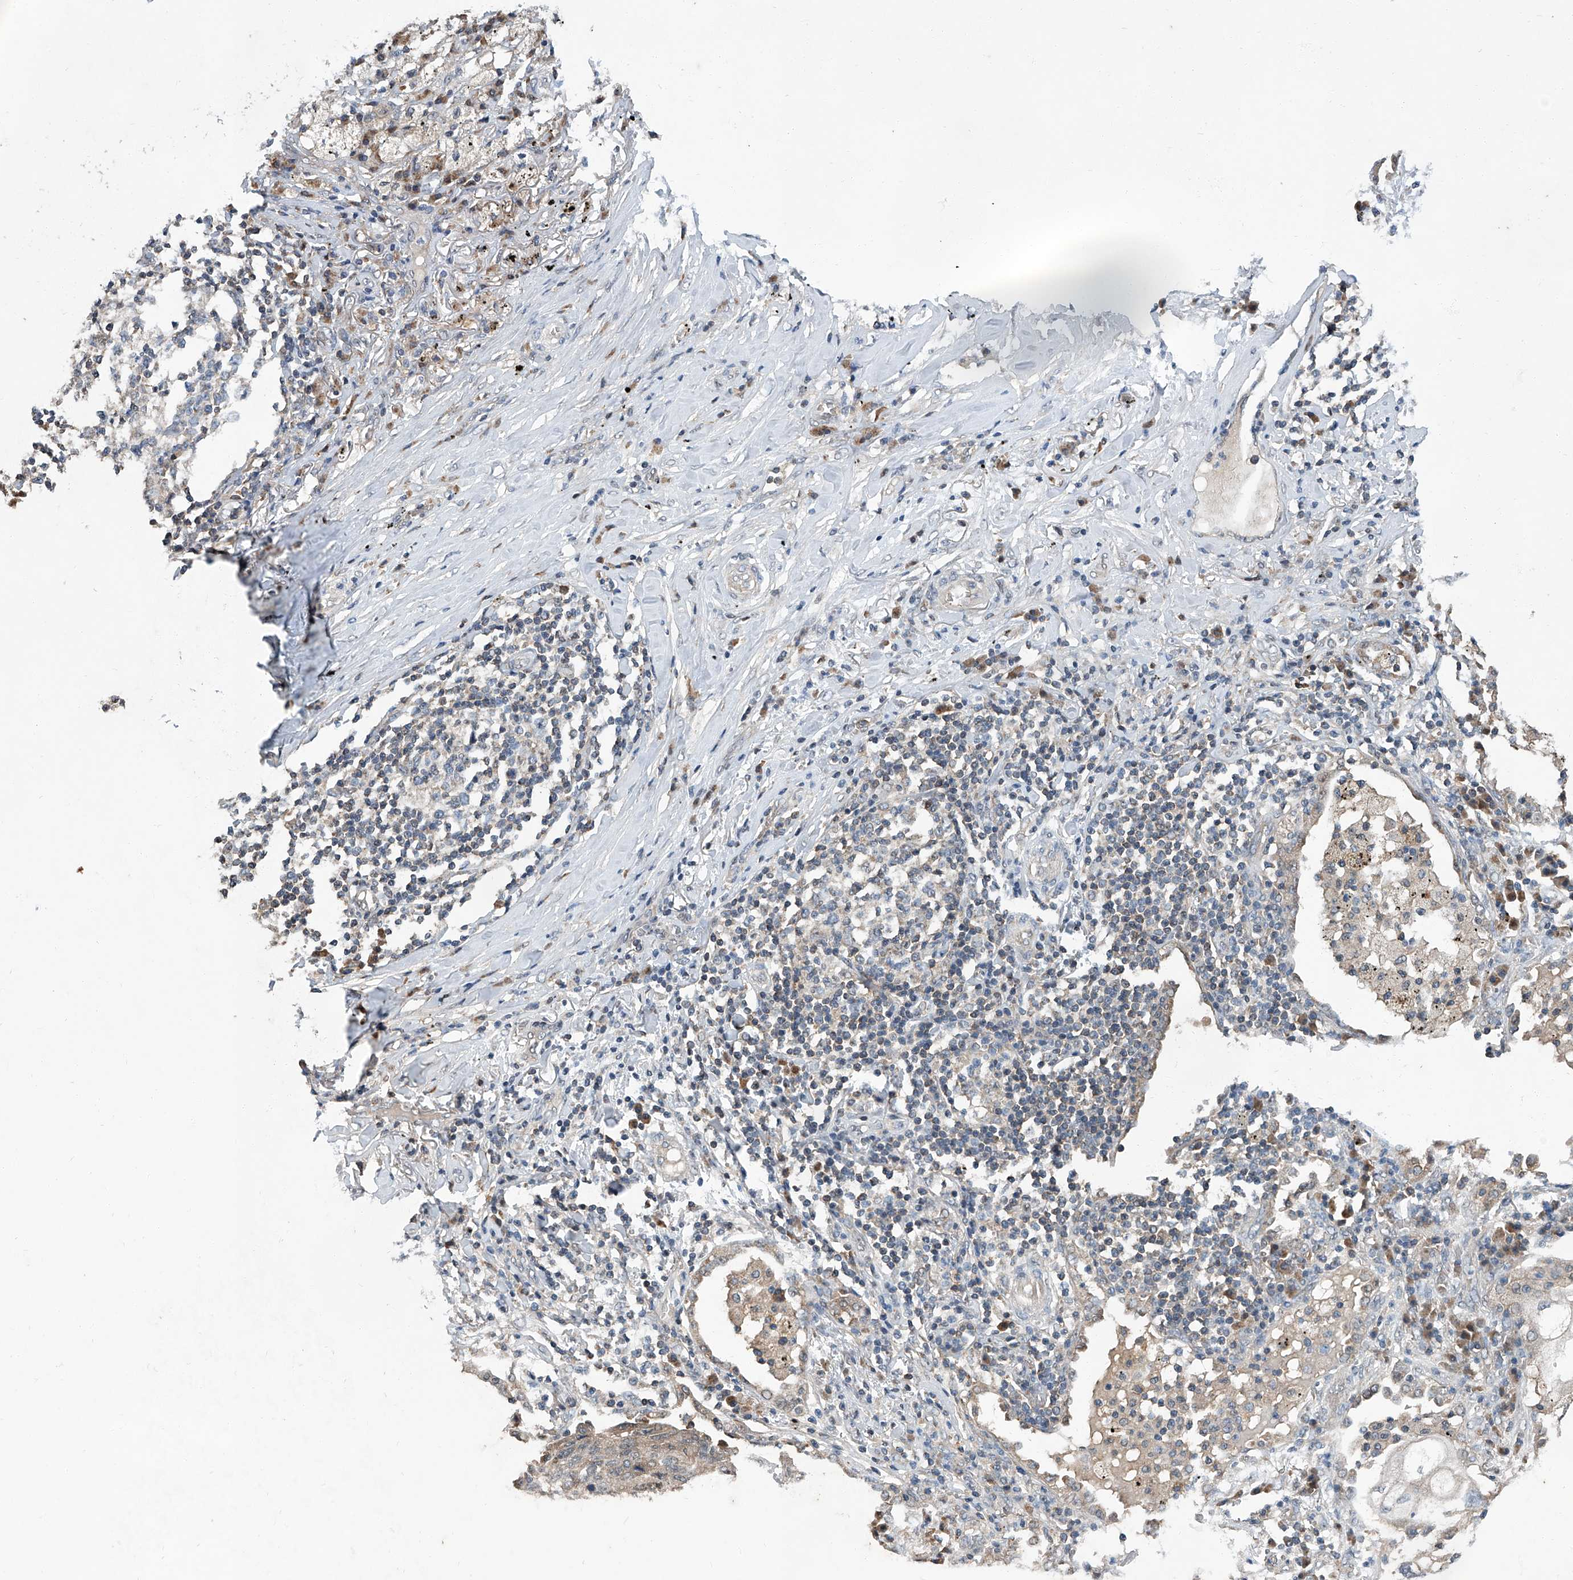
{"staining": {"intensity": "weak", "quantity": "<25%", "location": "cytoplasmic/membranous"}, "tissue": "lung cancer", "cell_type": "Tumor cells", "image_type": "cancer", "snomed": [{"axis": "morphology", "description": "Squamous cell carcinoma, NOS"}, {"axis": "topography", "description": "Lung"}], "caption": "There is no significant staining in tumor cells of lung cancer (squamous cell carcinoma). (DAB (3,3'-diaminobenzidine) immunohistochemistry, high magnification).", "gene": "CLK1", "patient": {"sex": "female", "age": 63}}